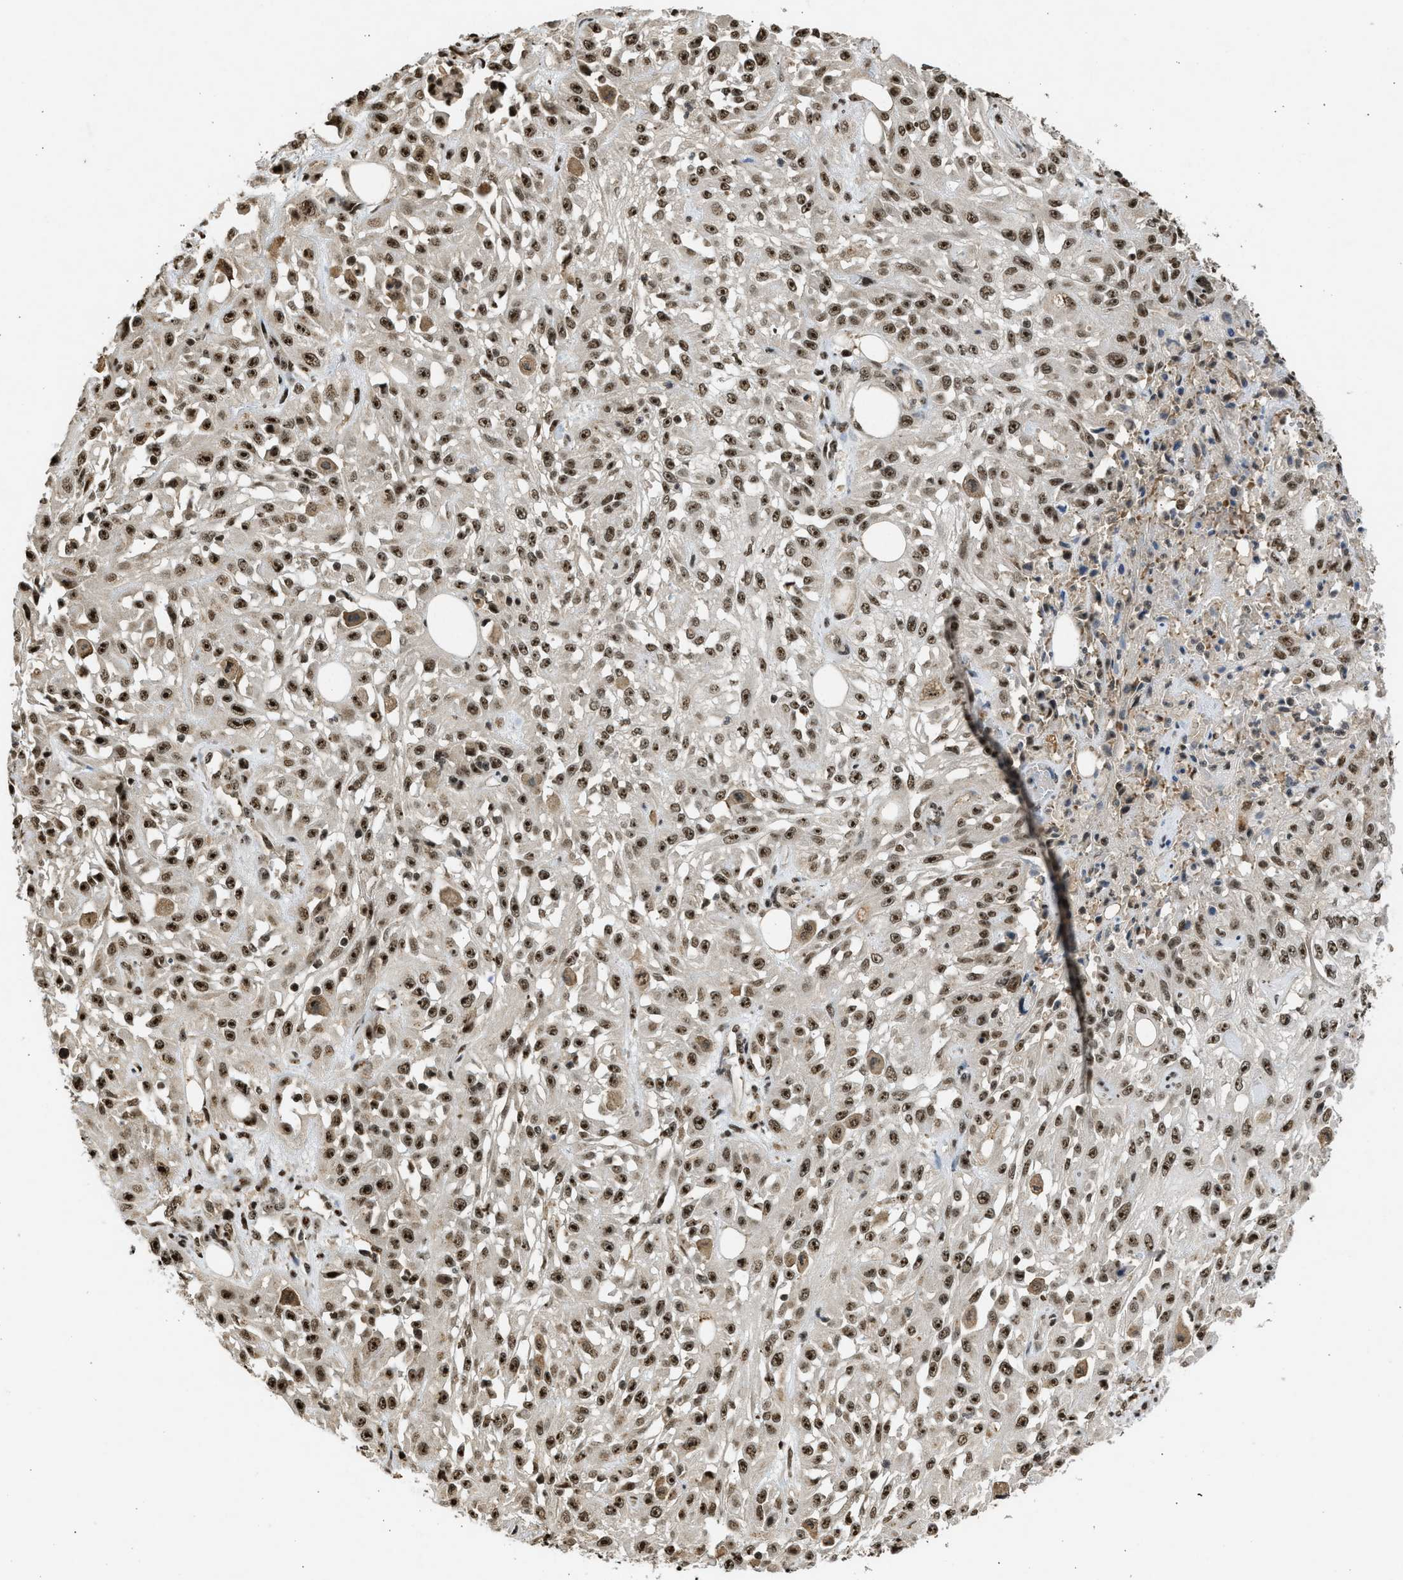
{"staining": {"intensity": "strong", "quantity": ">75%", "location": "nuclear"}, "tissue": "skin cancer", "cell_type": "Tumor cells", "image_type": "cancer", "snomed": [{"axis": "morphology", "description": "Squamous cell carcinoma, NOS"}, {"axis": "morphology", "description": "Squamous cell carcinoma, metastatic, NOS"}, {"axis": "topography", "description": "Skin"}, {"axis": "topography", "description": "Lymph node"}], "caption": "DAB (3,3'-diaminobenzidine) immunohistochemical staining of squamous cell carcinoma (skin) demonstrates strong nuclear protein expression in approximately >75% of tumor cells.", "gene": "TFDP2", "patient": {"sex": "male", "age": 75}}